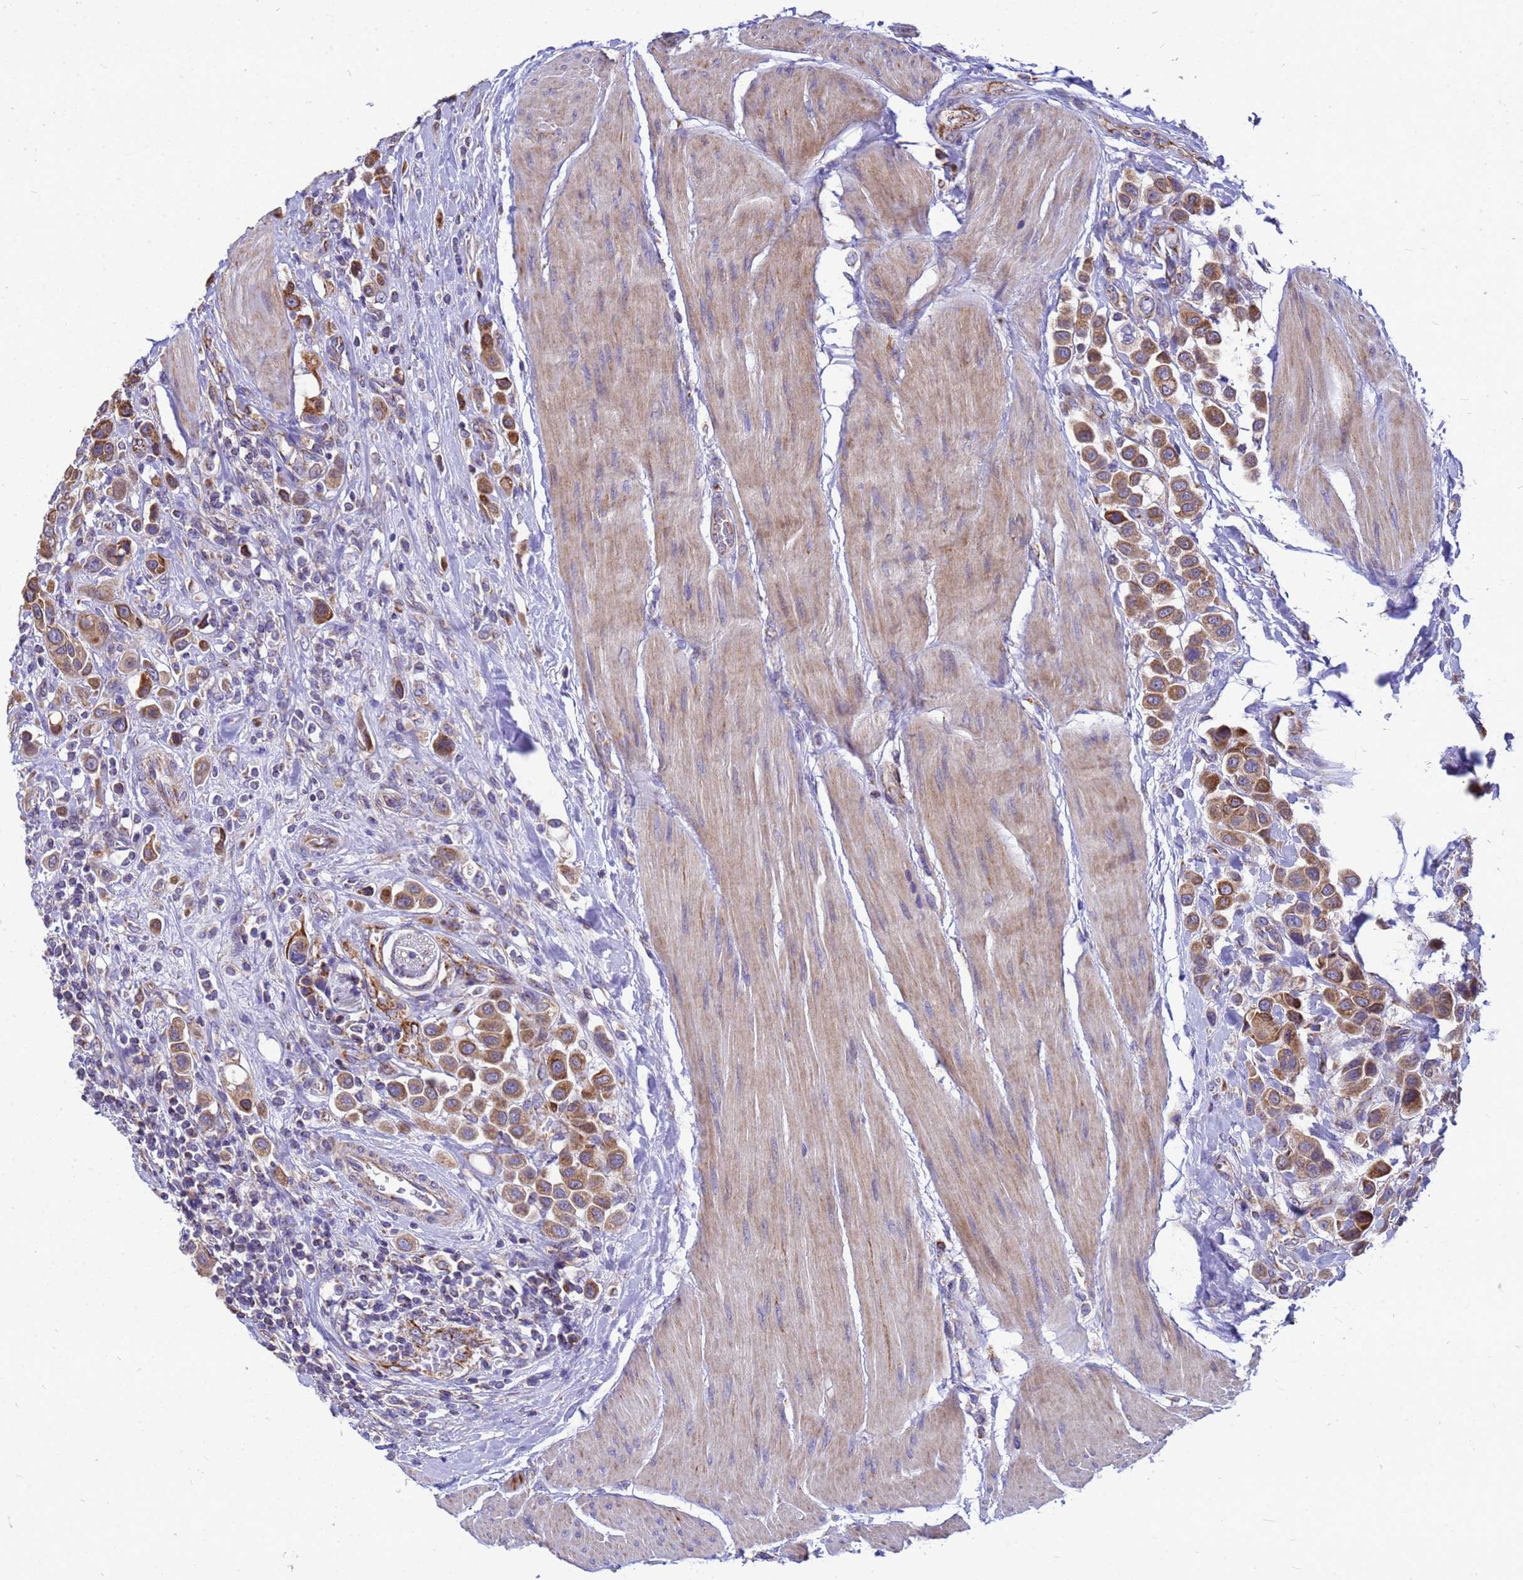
{"staining": {"intensity": "strong", "quantity": ">75%", "location": "cytoplasmic/membranous"}, "tissue": "urothelial cancer", "cell_type": "Tumor cells", "image_type": "cancer", "snomed": [{"axis": "morphology", "description": "Urothelial carcinoma, High grade"}, {"axis": "topography", "description": "Urinary bladder"}], "caption": "The photomicrograph displays a brown stain indicating the presence of a protein in the cytoplasmic/membranous of tumor cells in urothelial carcinoma (high-grade).", "gene": "CMC4", "patient": {"sex": "male", "age": 50}}